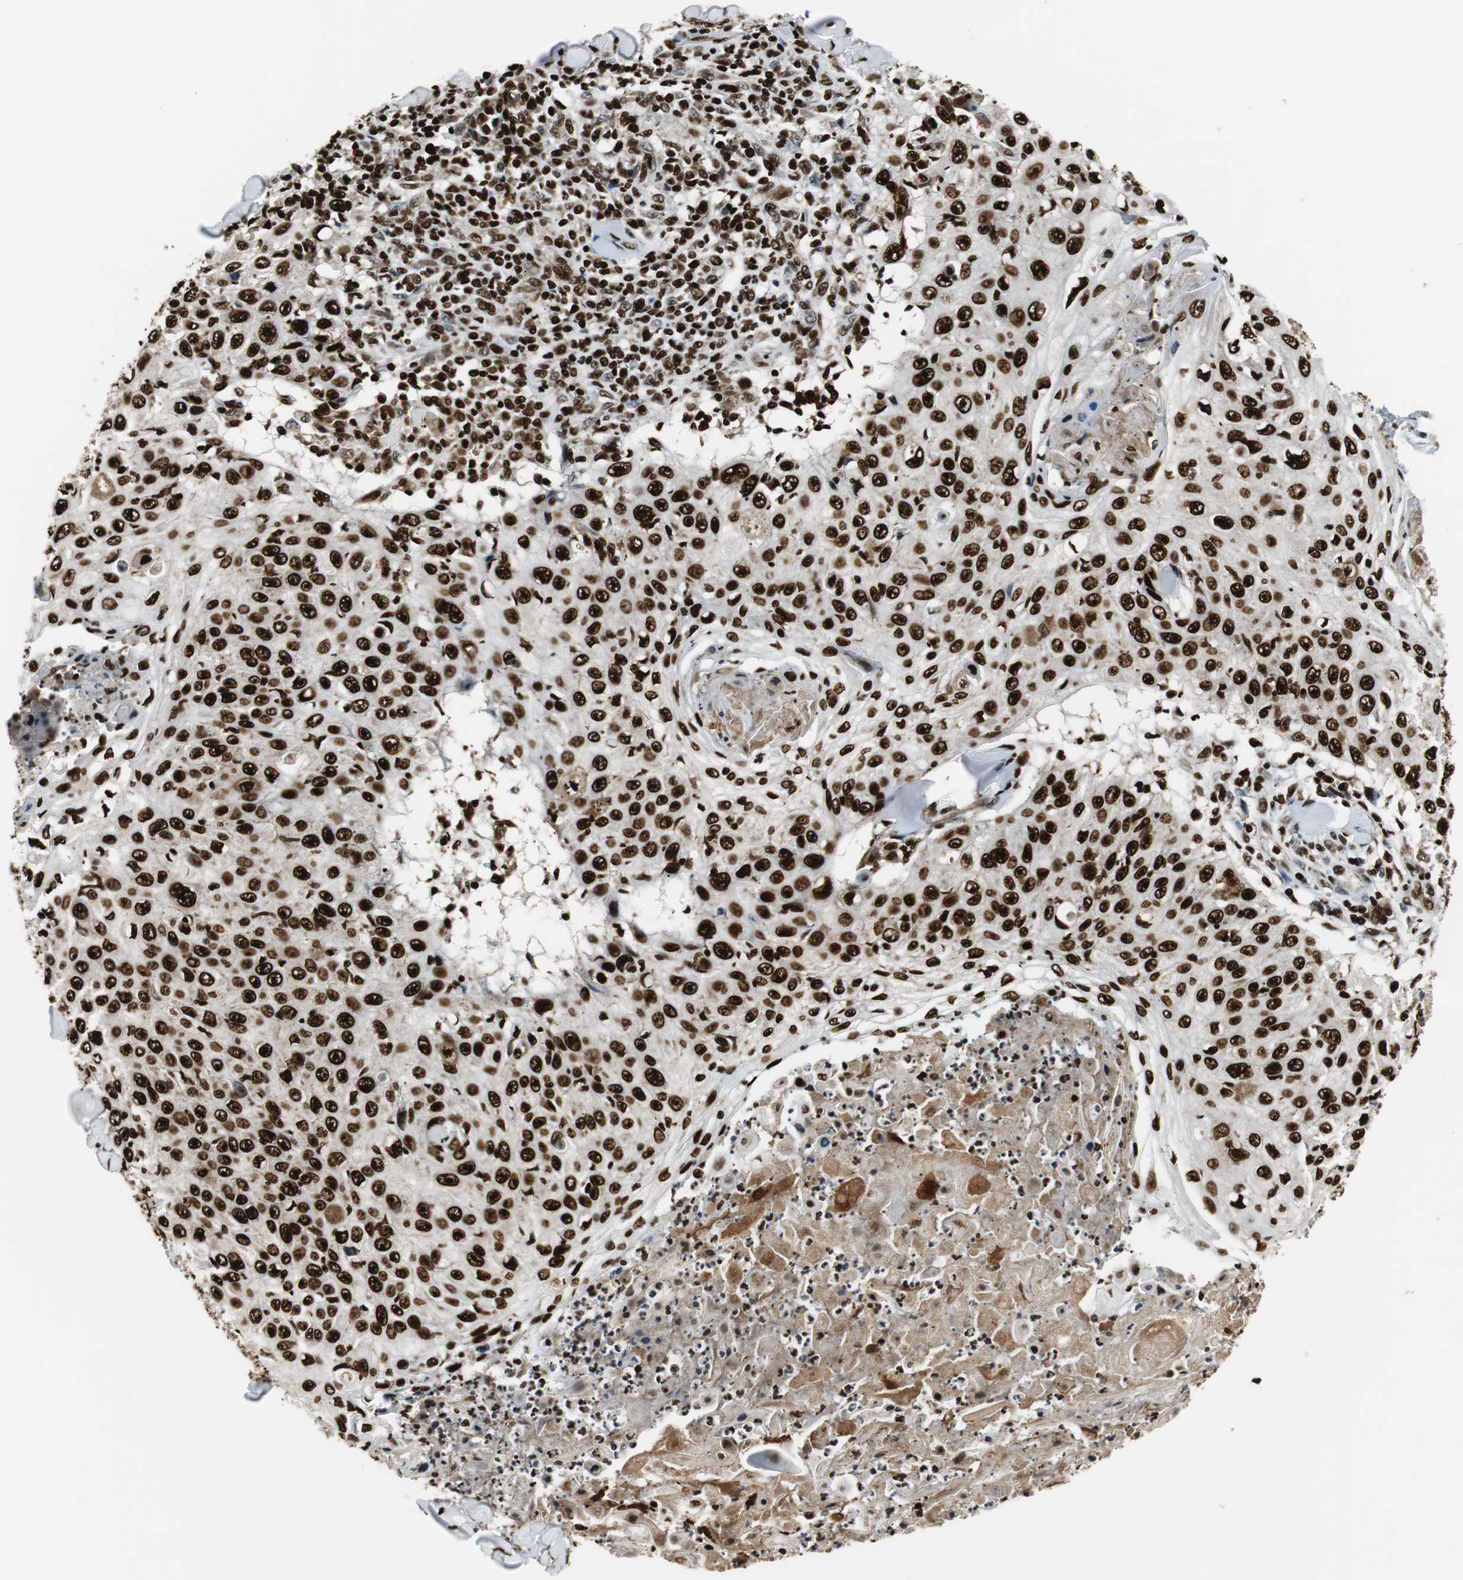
{"staining": {"intensity": "strong", "quantity": ">75%", "location": "nuclear"}, "tissue": "skin cancer", "cell_type": "Tumor cells", "image_type": "cancer", "snomed": [{"axis": "morphology", "description": "Squamous cell carcinoma, NOS"}, {"axis": "topography", "description": "Skin"}], "caption": "Immunohistochemical staining of skin squamous cell carcinoma displays high levels of strong nuclear positivity in about >75% of tumor cells. (brown staining indicates protein expression, while blue staining denotes nuclei).", "gene": "HDAC1", "patient": {"sex": "male", "age": 86}}